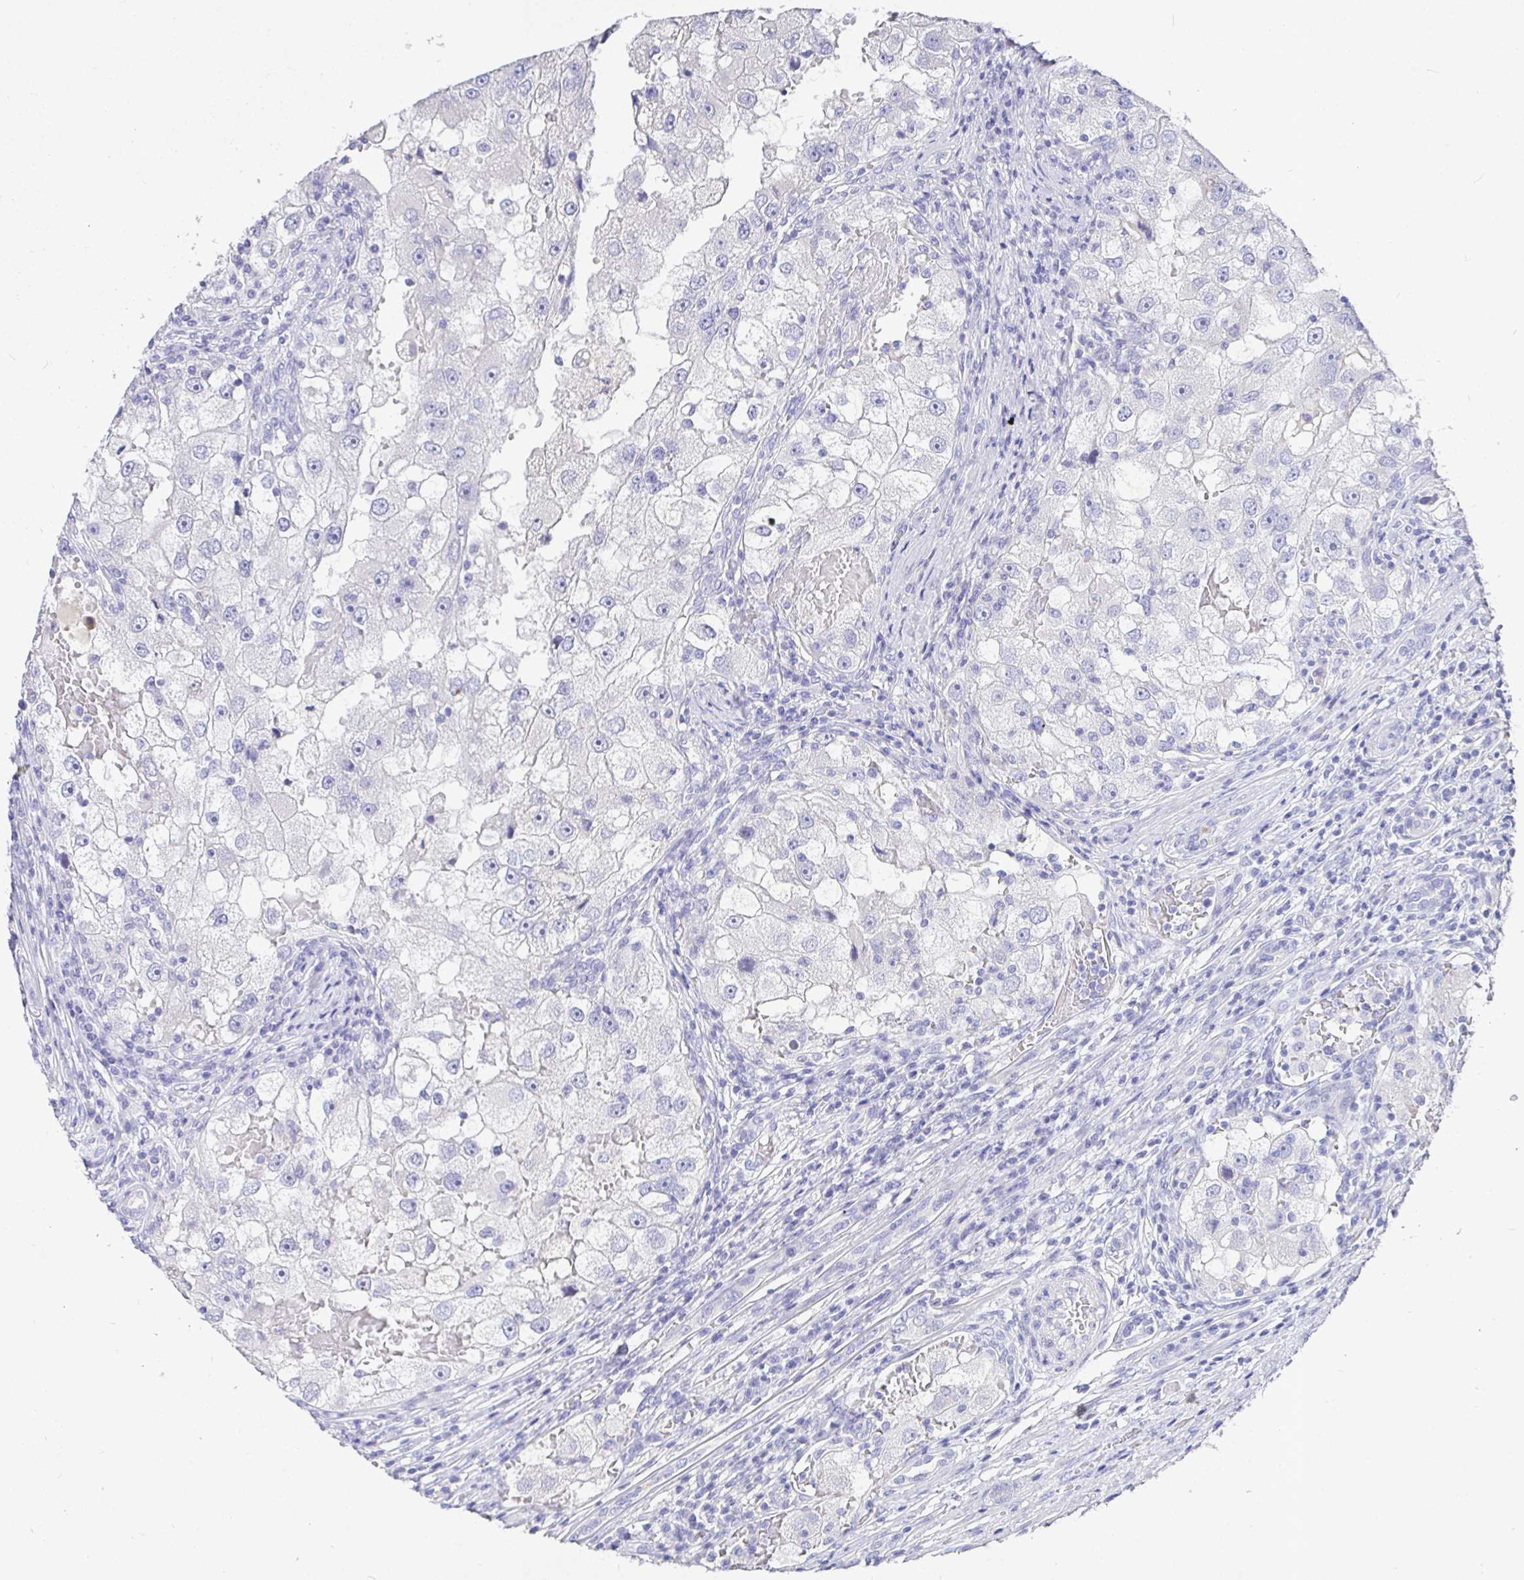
{"staining": {"intensity": "negative", "quantity": "none", "location": "none"}, "tissue": "renal cancer", "cell_type": "Tumor cells", "image_type": "cancer", "snomed": [{"axis": "morphology", "description": "Adenocarcinoma, NOS"}, {"axis": "topography", "description": "Kidney"}], "caption": "Immunohistochemistry of human renal adenocarcinoma demonstrates no positivity in tumor cells.", "gene": "TPTE", "patient": {"sex": "male", "age": 63}}